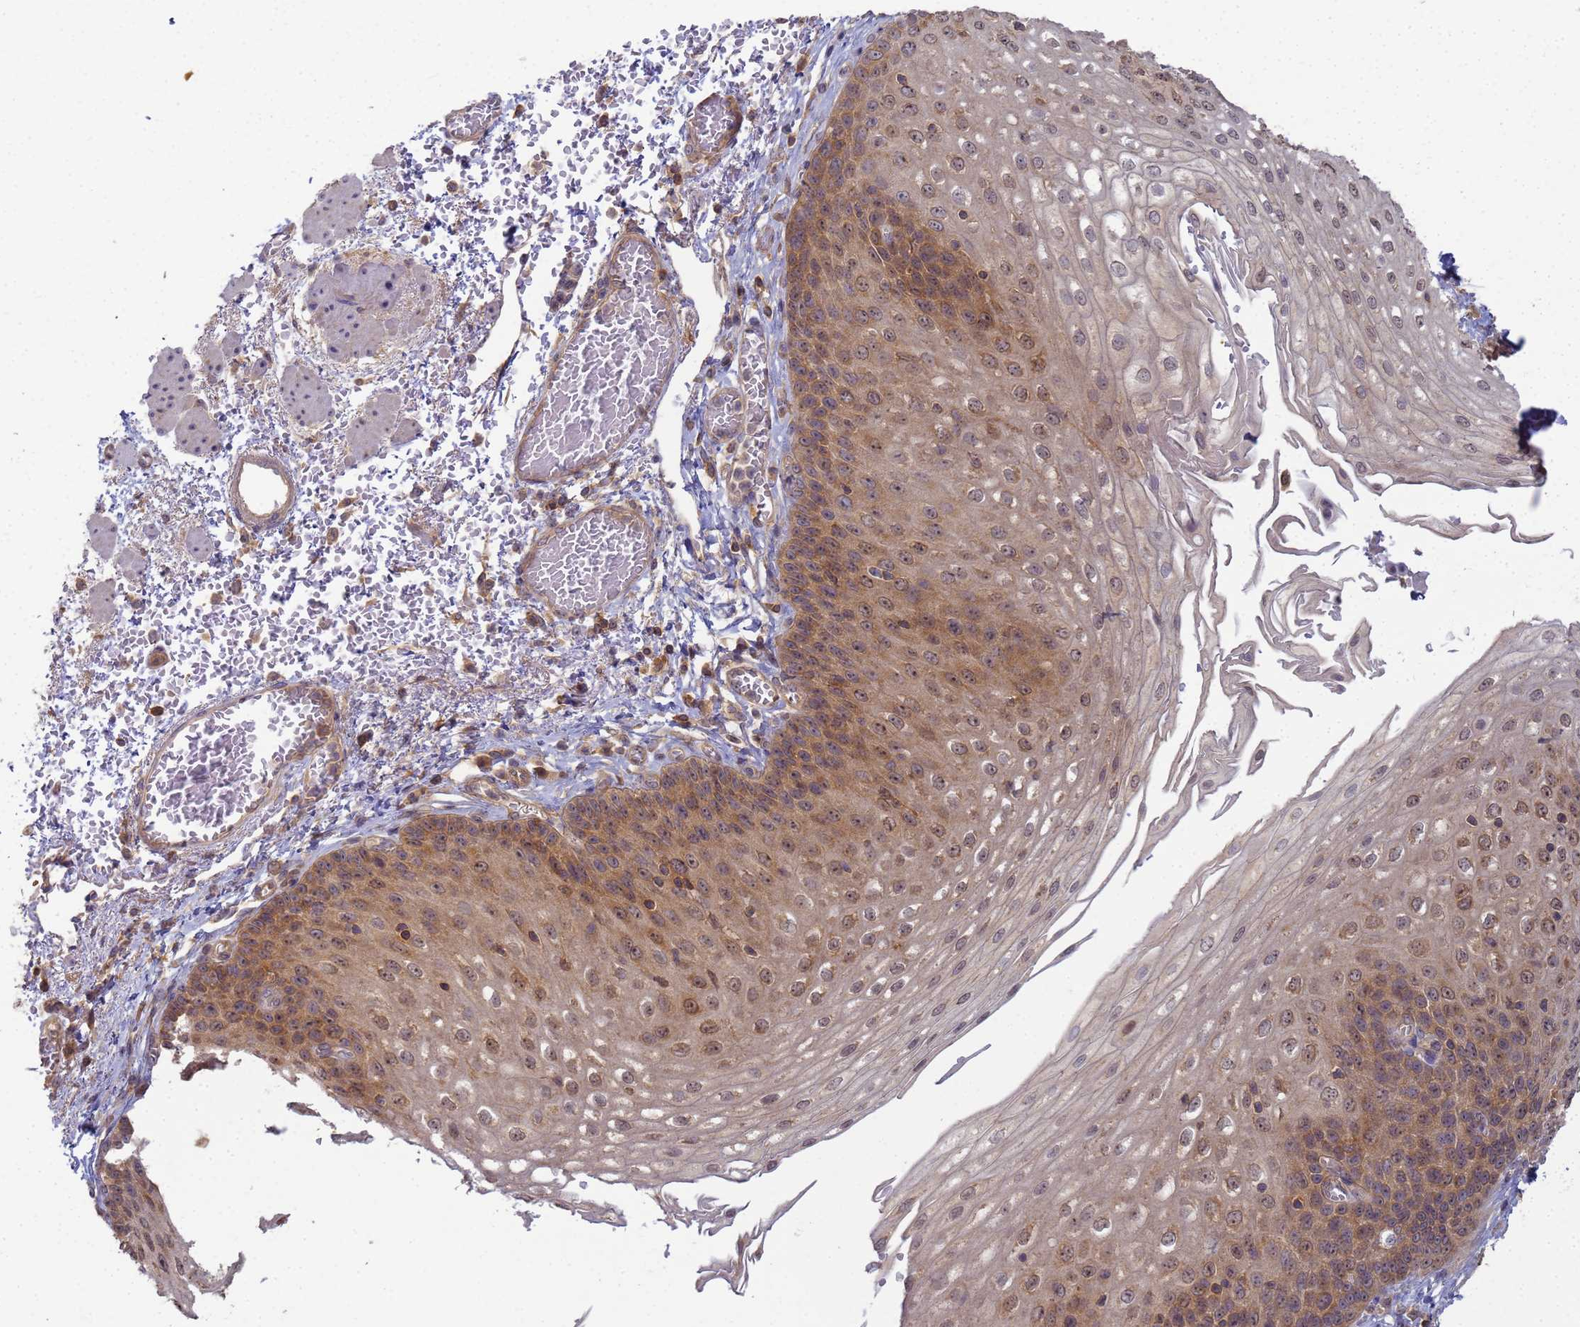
{"staining": {"intensity": "moderate", "quantity": ">75%", "location": "cytoplasmic/membranous,nuclear"}, "tissue": "esophagus", "cell_type": "Squamous epithelial cells", "image_type": "normal", "snomed": [{"axis": "morphology", "description": "Normal tissue, NOS"}, {"axis": "topography", "description": "Esophagus"}], "caption": "Benign esophagus exhibits moderate cytoplasmic/membranous,nuclear staining in approximately >75% of squamous epithelial cells The protein is shown in brown color, while the nuclei are stained blue..", "gene": "SHARPIN", "patient": {"sex": "male", "age": 81}}